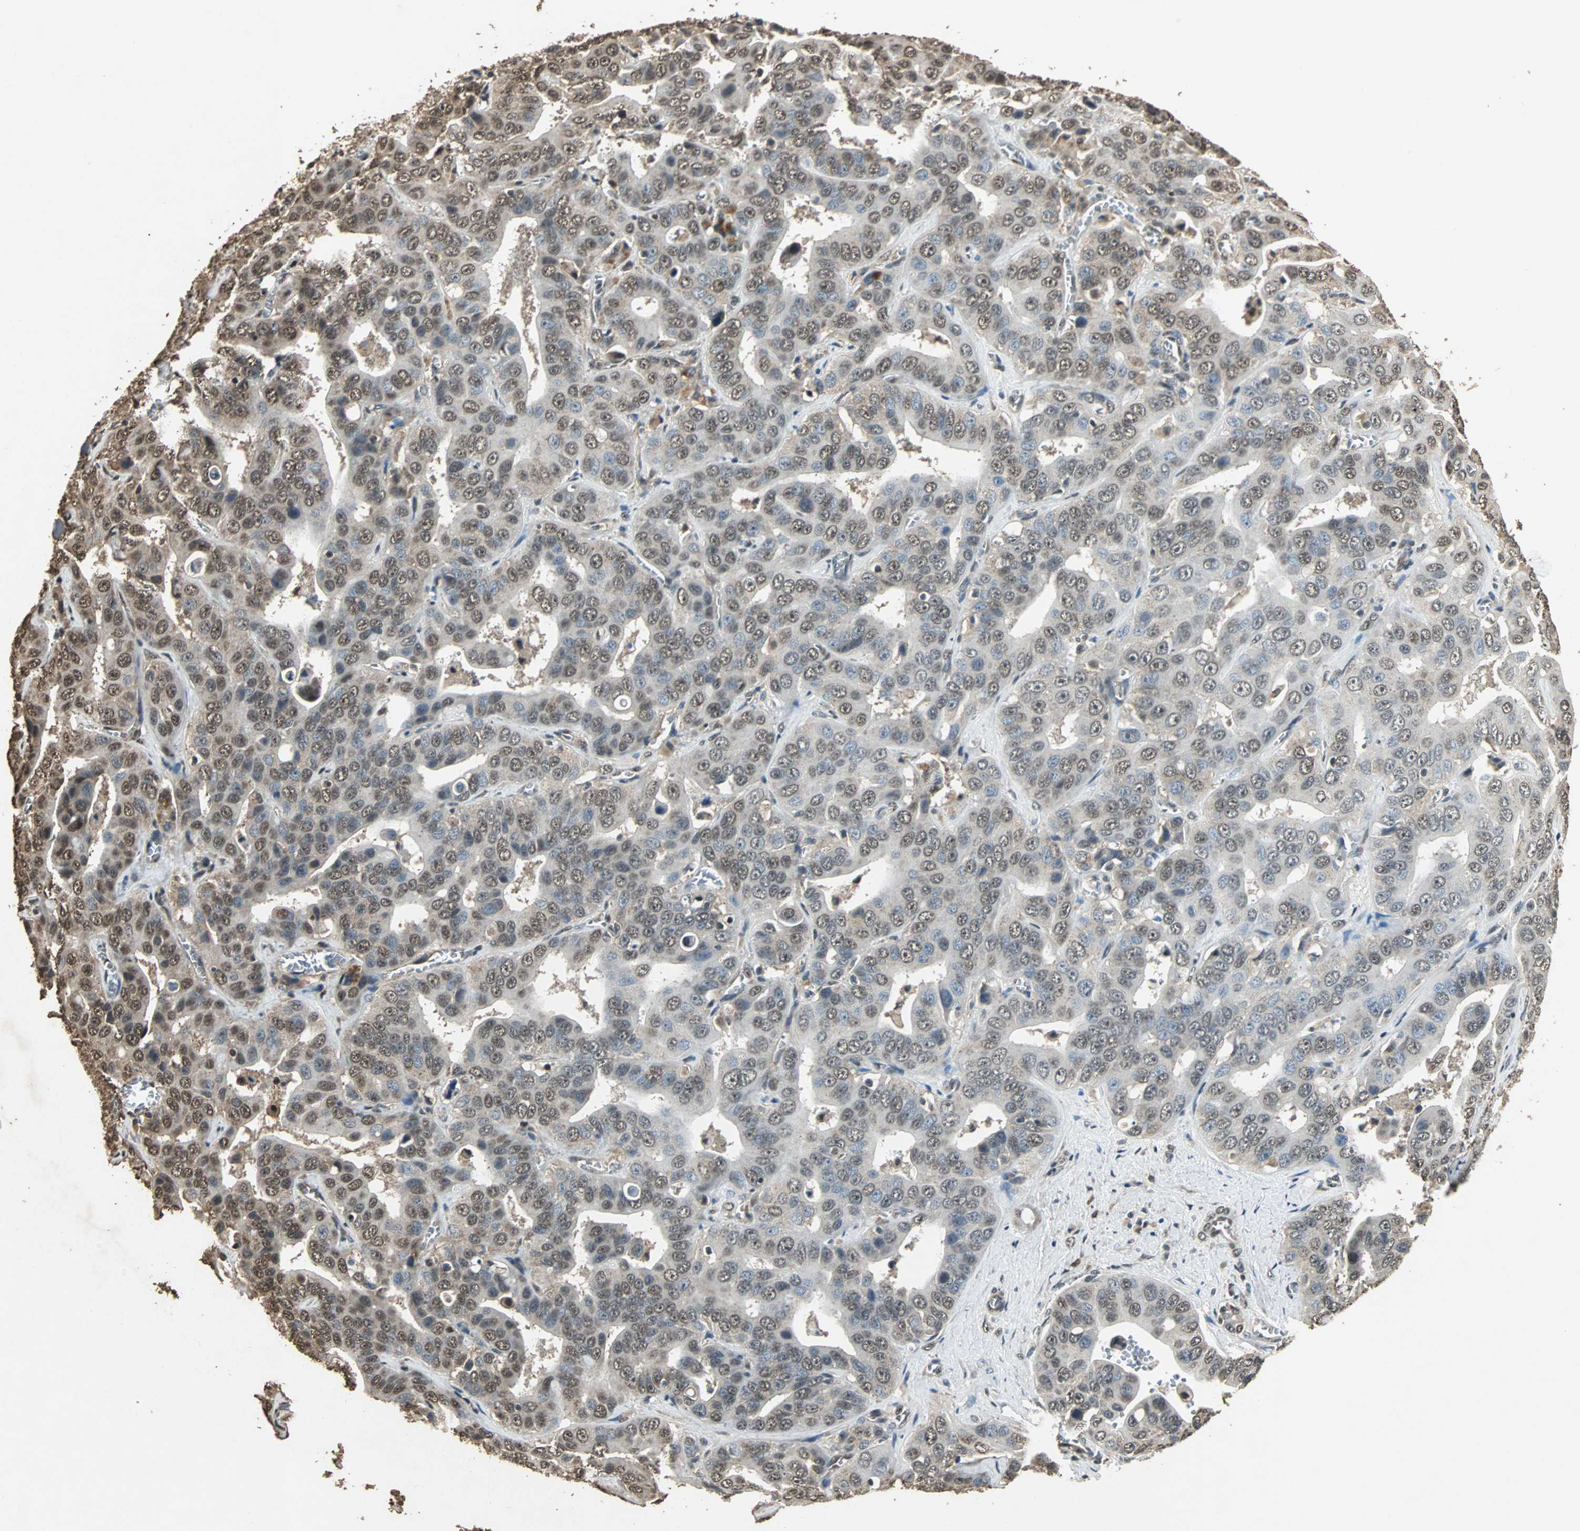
{"staining": {"intensity": "moderate", "quantity": "25%-75%", "location": "cytoplasmic/membranous,nuclear"}, "tissue": "liver cancer", "cell_type": "Tumor cells", "image_type": "cancer", "snomed": [{"axis": "morphology", "description": "Cholangiocarcinoma"}, {"axis": "topography", "description": "Liver"}], "caption": "An image of human liver cancer (cholangiocarcinoma) stained for a protein displays moderate cytoplasmic/membranous and nuclear brown staining in tumor cells.", "gene": "PPP1R13B", "patient": {"sex": "female", "age": 52}}